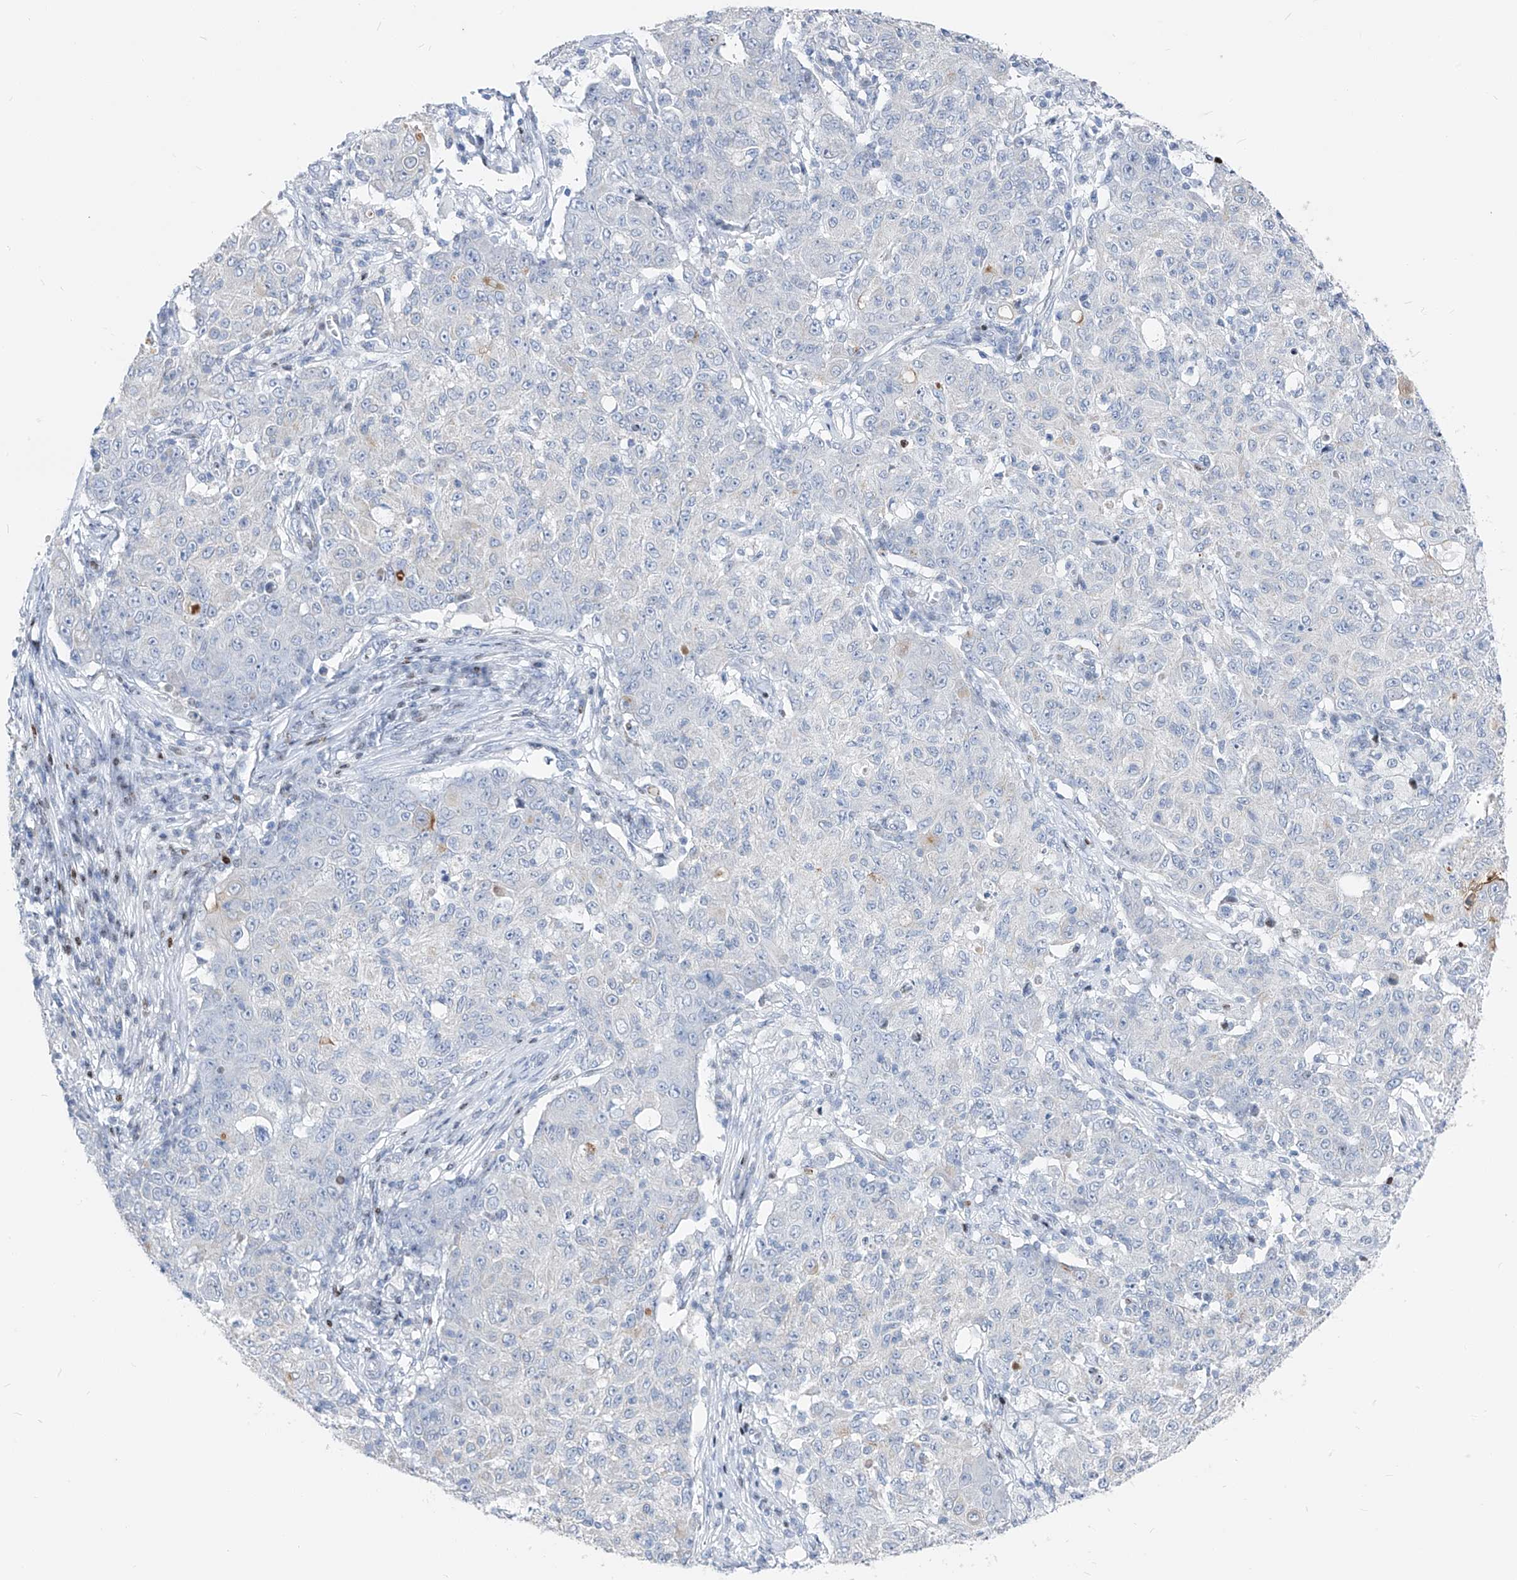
{"staining": {"intensity": "negative", "quantity": "none", "location": "none"}, "tissue": "ovarian cancer", "cell_type": "Tumor cells", "image_type": "cancer", "snomed": [{"axis": "morphology", "description": "Carcinoma, endometroid"}, {"axis": "topography", "description": "Ovary"}], "caption": "Ovarian cancer stained for a protein using immunohistochemistry exhibits no positivity tumor cells.", "gene": "FRS3", "patient": {"sex": "female", "age": 42}}